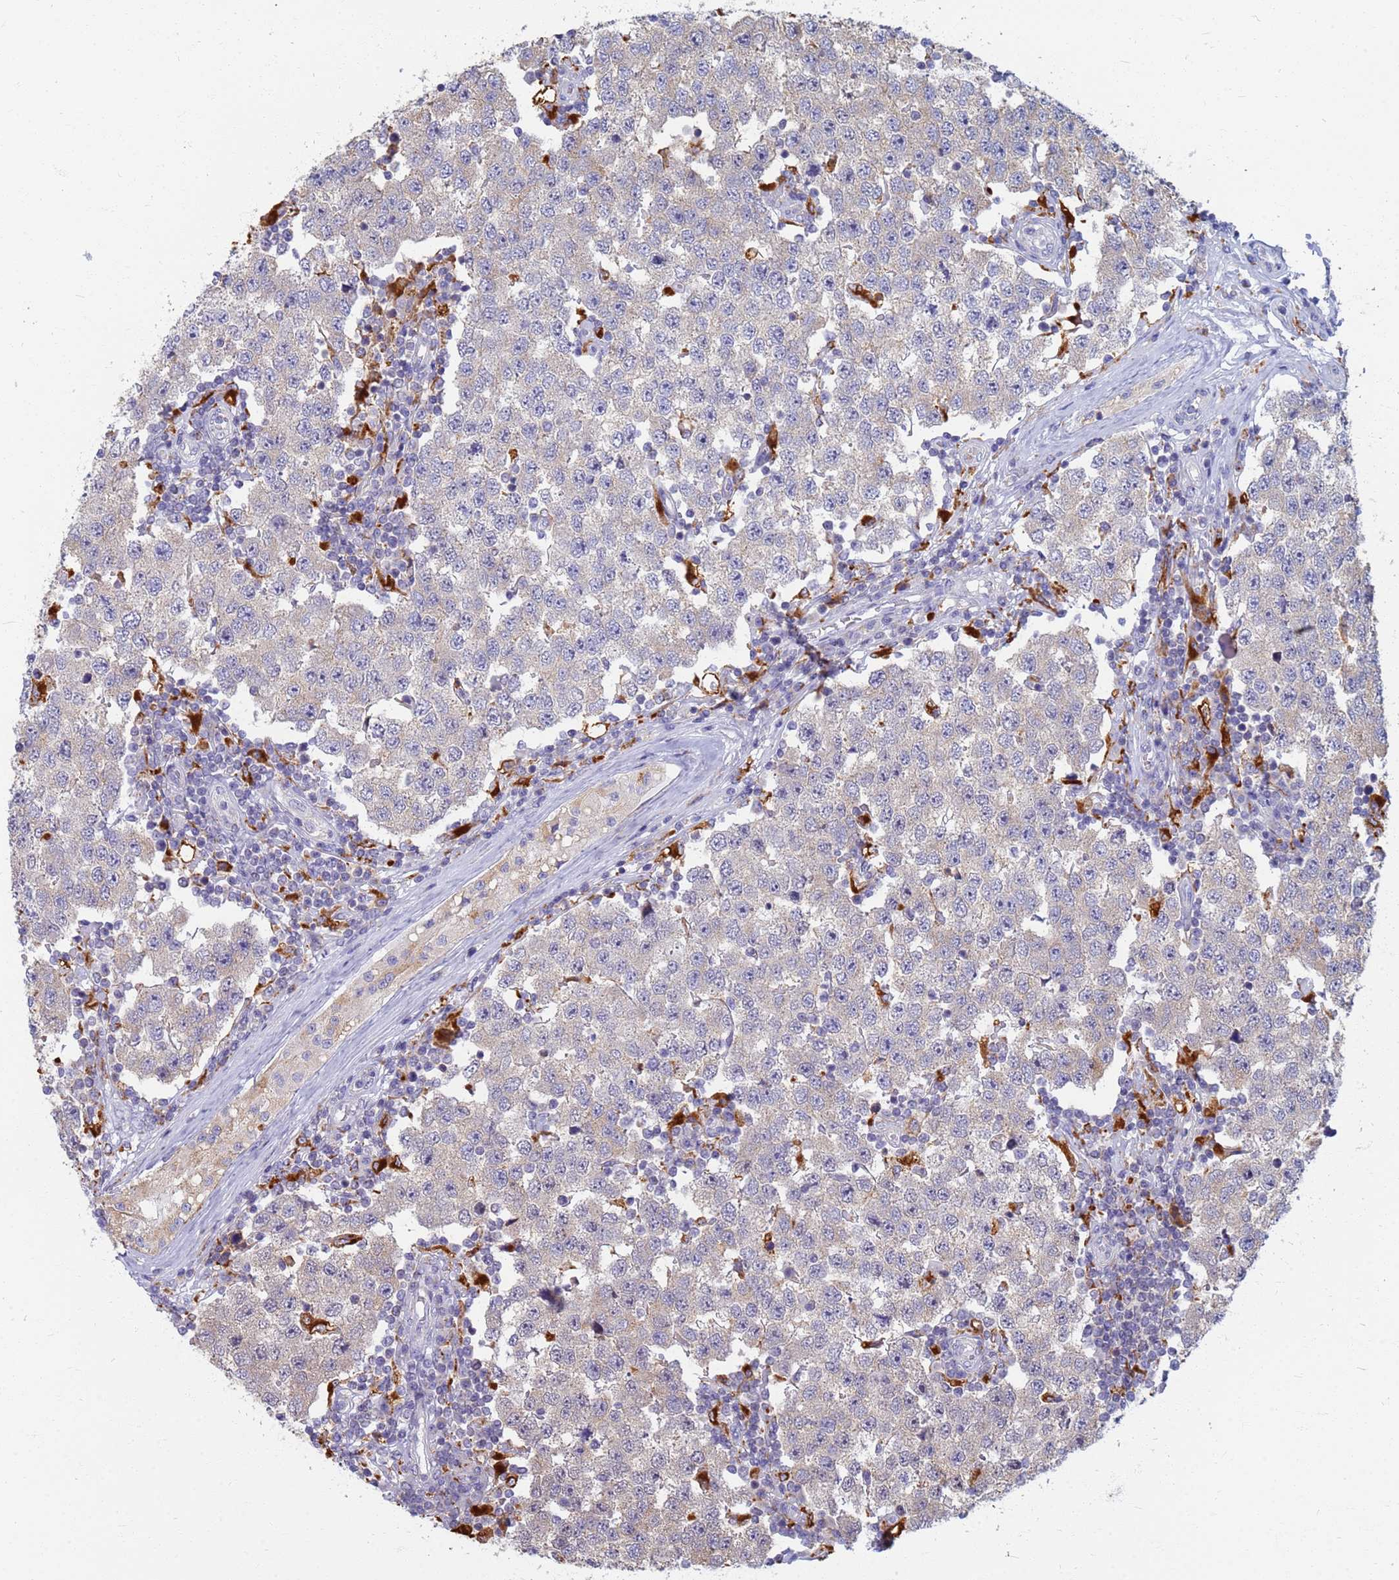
{"staining": {"intensity": "negative", "quantity": "none", "location": "none"}, "tissue": "testis cancer", "cell_type": "Tumor cells", "image_type": "cancer", "snomed": [{"axis": "morphology", "description": "Seminoma, NOS"}, {"axis": "topography", "description": "Testis"}], "caption": "DAB (3,3'-diaminobenzidine) immunohistochemical staining of human testis cancer demonstrates no significant positivity in tumor cells. (IHC, brightfield microscopy, high magnification).", "gene": "ATP6V1E1", "patient": {"sex": "male", "age": 34}}